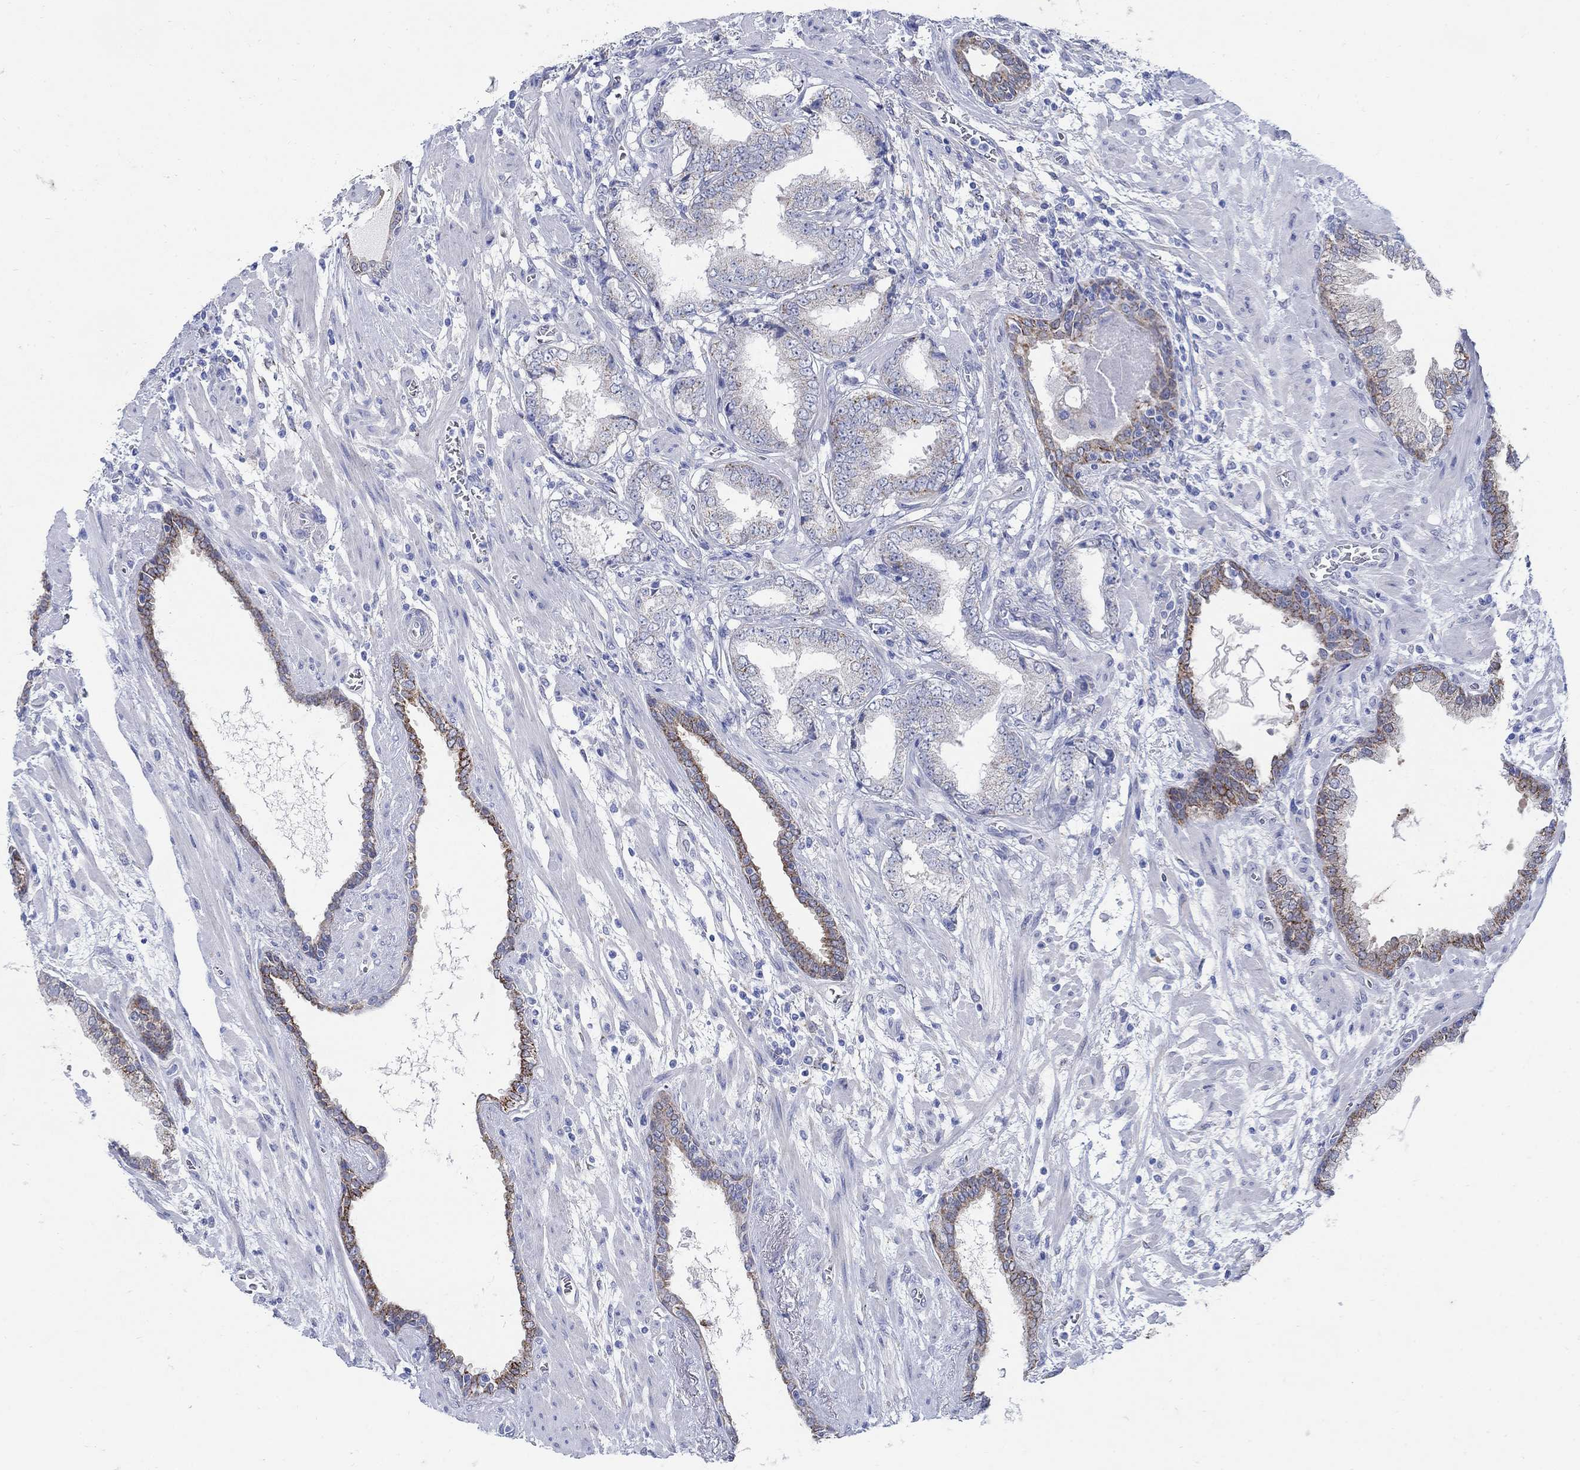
{"staining": {"intensity": "moderate", "quantity": "<25%", "location": "cytoplasmic/membranous"}, "tissue": "prostate cancer", "cell_type": "Tumor cells", "image_type": "cancer", "snomed": [{"axis": "morphology", "description": "Adenocarcinoma, Low grade"}, {"axis": "topography", "description": "Prostate"}], "caption": "Immunohistochemical staining of human low-grade adenocarcinoma (prostate) displays low levels of moderate cytoplasmic/membranous protein positivity in about <25% of tumor cells.", "gene": "ZDHHC14", "patient": {"sex": "male", "age": 69}}